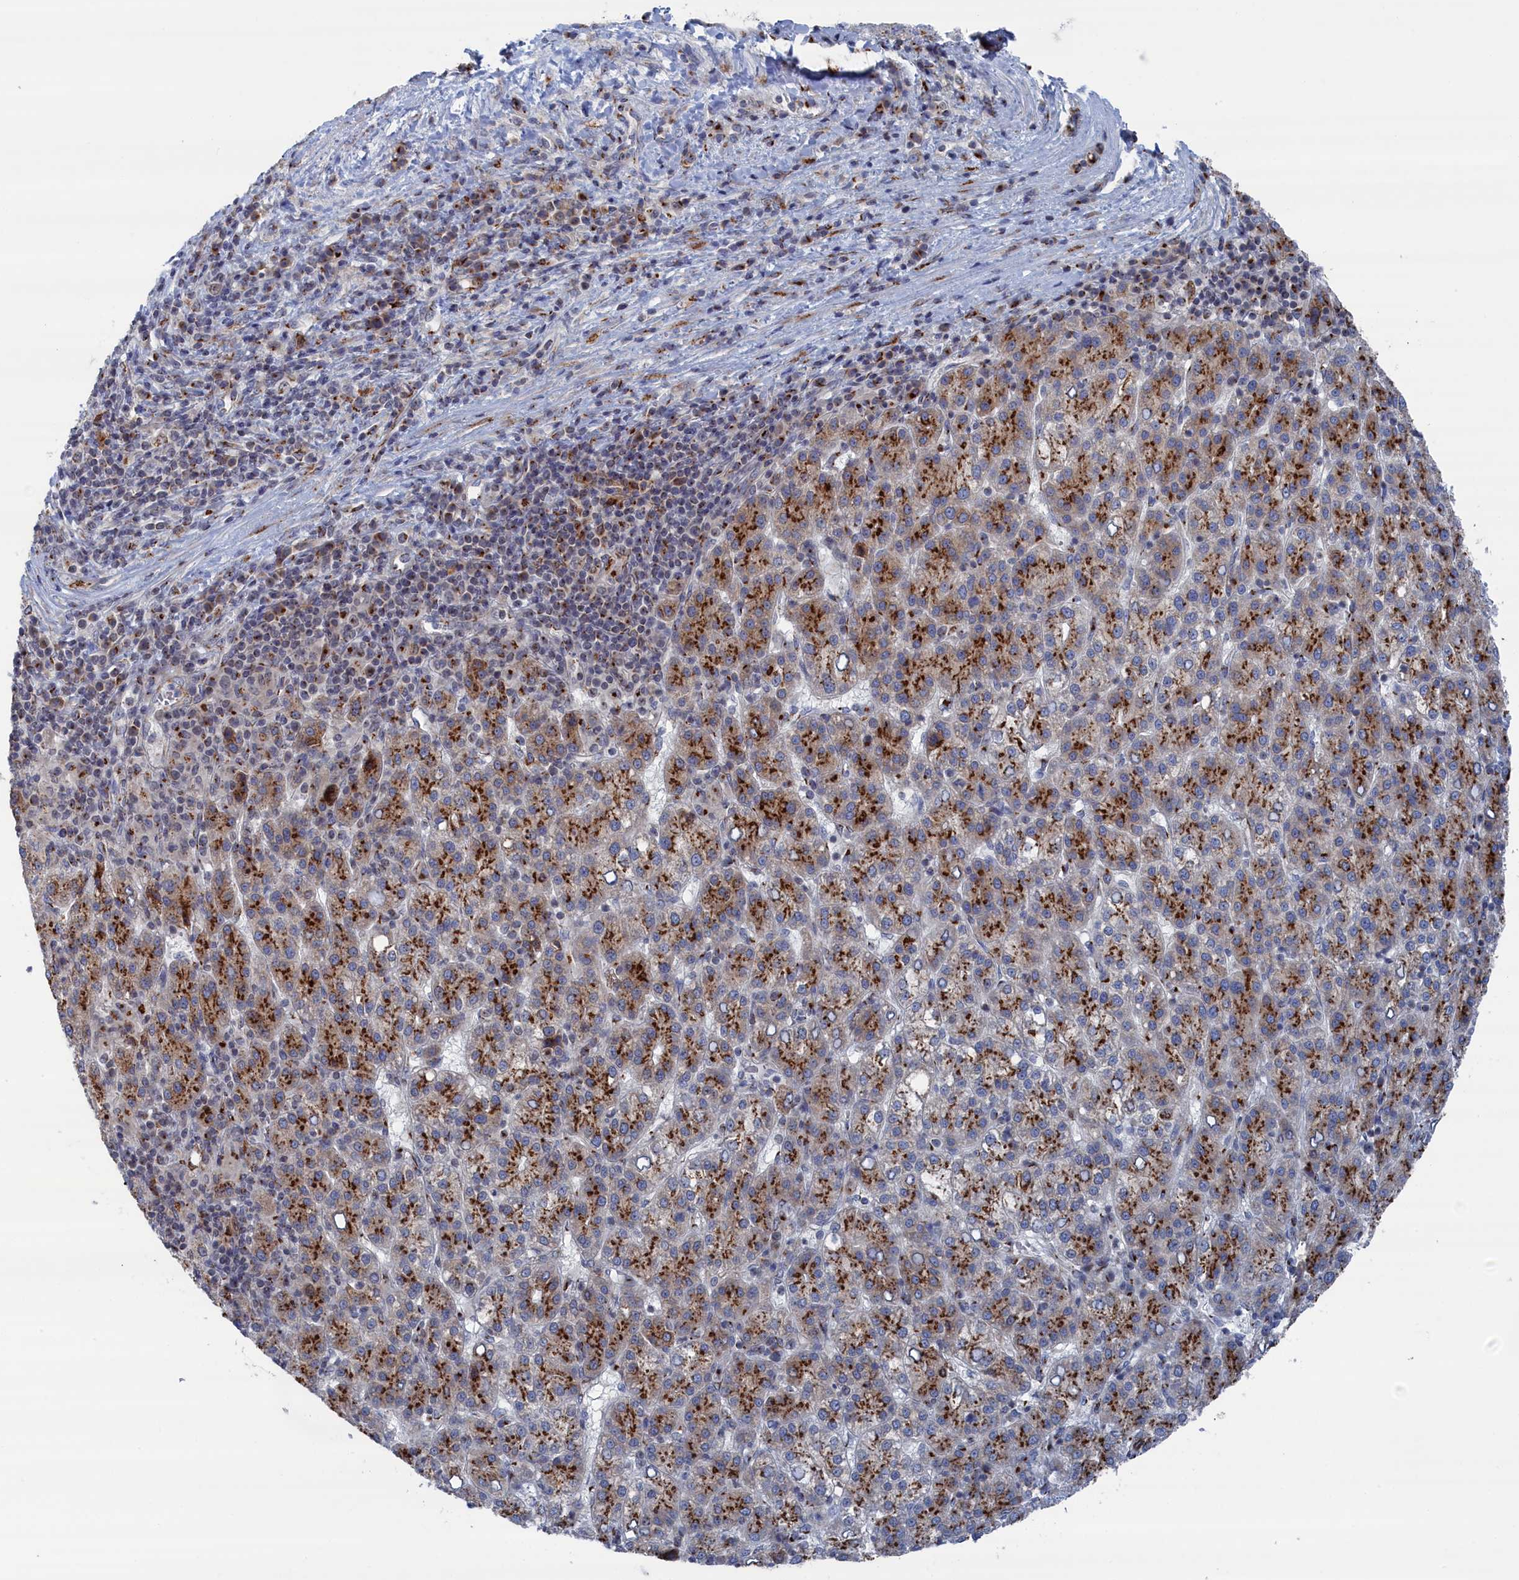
{"staining": {"intensity": "strong", "quantity": ">75%", "location": "cytoplasmic/membranous"}, "tissue": "liver cancer", "cell_type": "Tumor cells", "image_type": "cancer", "snomed": [{"axis": "morphology", "description": "Carcinoma, Hepatocellular, NOS"}, {"axis": "topography", "description": "Liver"}], "caption": "An immunohistochemistry (IHC) image of tumor tissue is shown. Protein staining in brown shows strong cytoplasmic/membranous positivity in hepatocellular carcinoma (liver) within tumor cells.", "gene": "IRX1", "patient": {"sex": "female", "age": 58}}